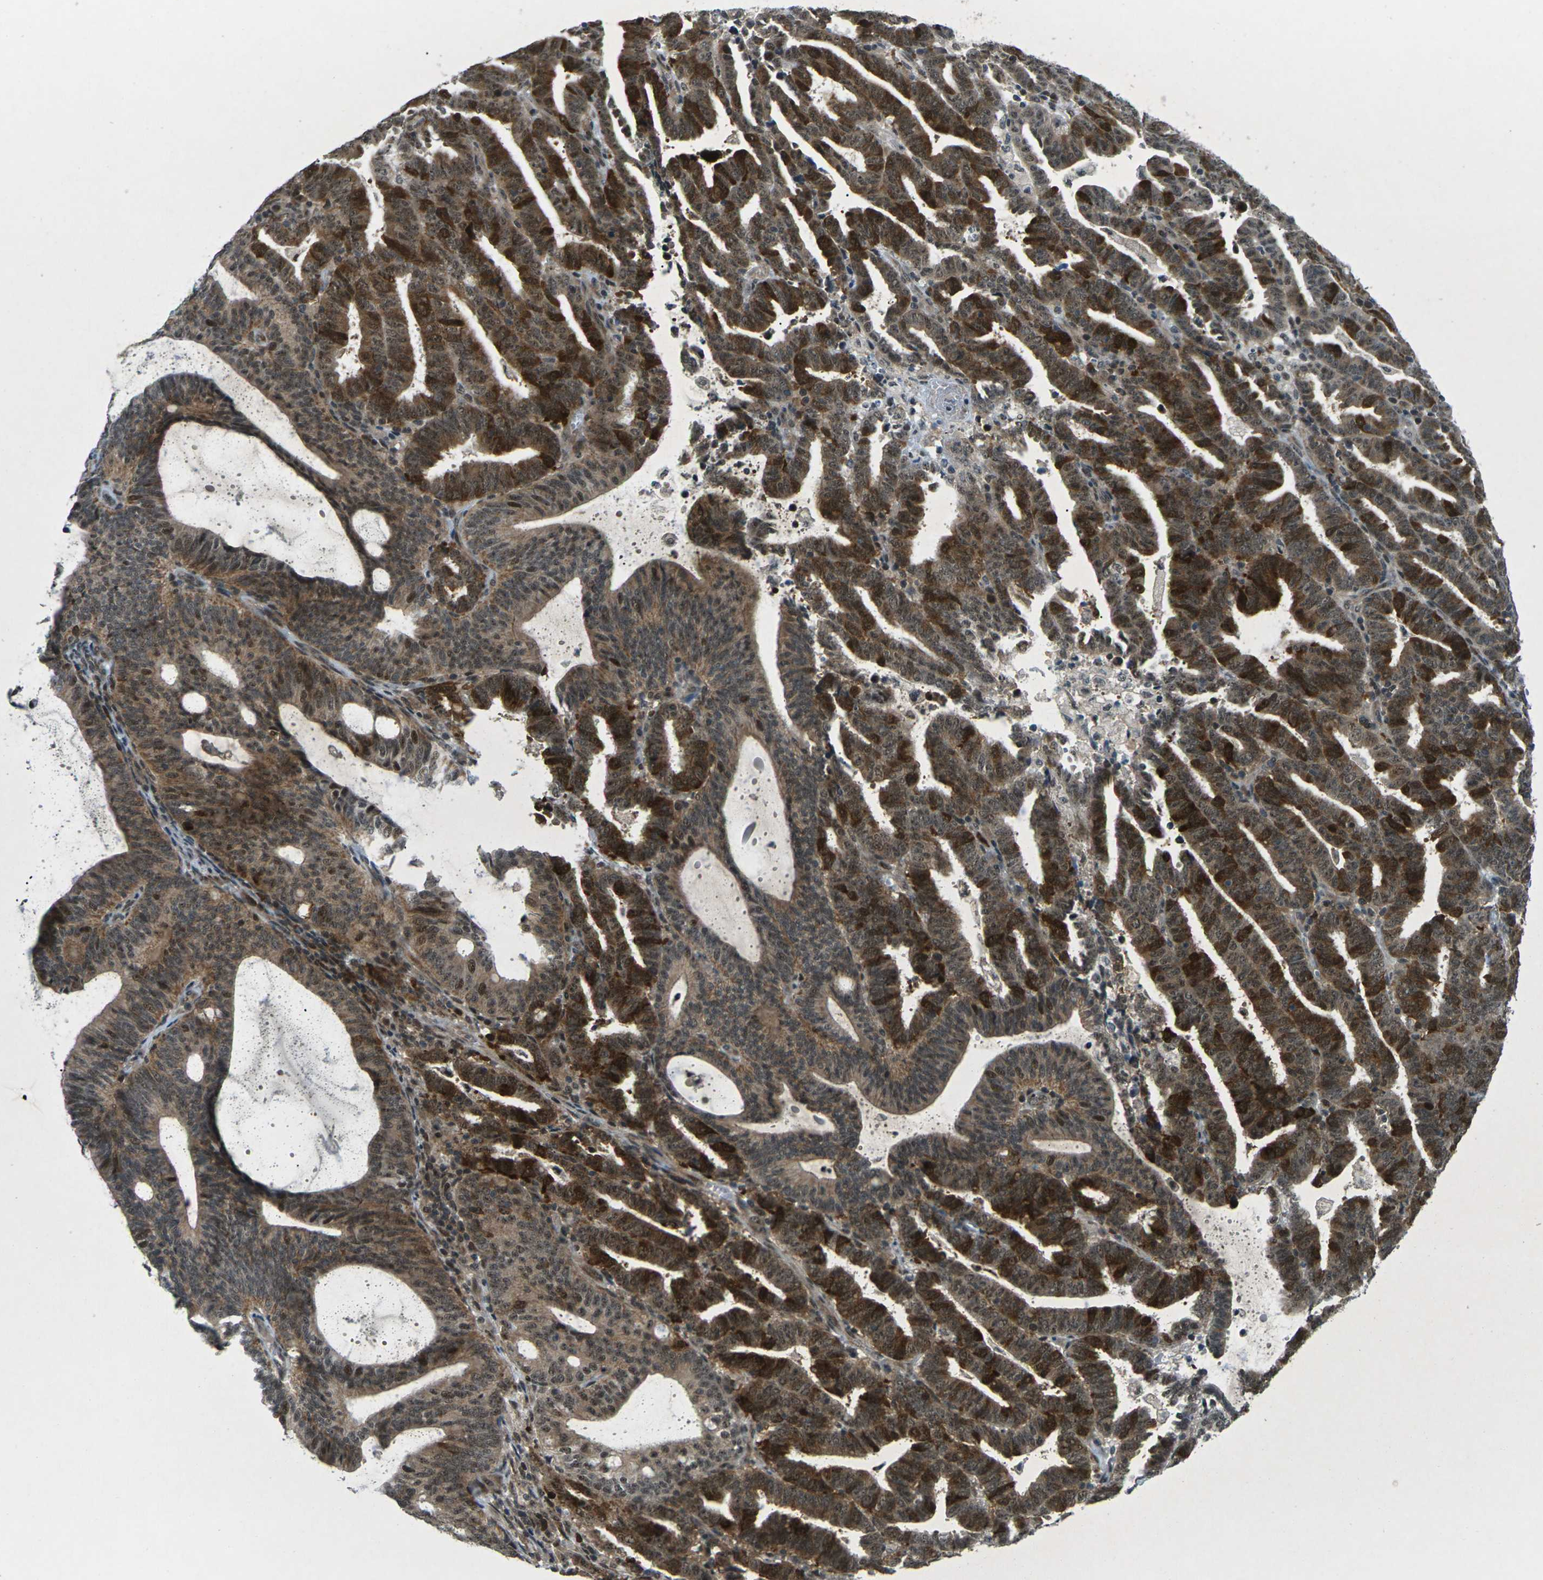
{"staining": {"intensity": "strong", "quantity": ">75%", "location": "cytoplasmic/membranous,nuclear"}, "tissue": "endometrial cancer", "cell_type": "Tumor cells", "image_type": "cancer", "snomed": [{"axis": "morphology", "description": "Adenocarcinoma, NOS"}, {"axis": "topography", "description": "Uterus"}], "caption": "The histopathology image demonstrates staining of adenocarcinoma (endometrial), revealing strong cytoplasmic/membranous and nuclear protein positivity (brown color) within tumor cells. The staining is performed using DAB brown chromogen to label protein expression. The nuclei are counter-stained blue using hematoxylin.", "gene": "UBE2S", "patient": {"sex": "female", "age": 83}}